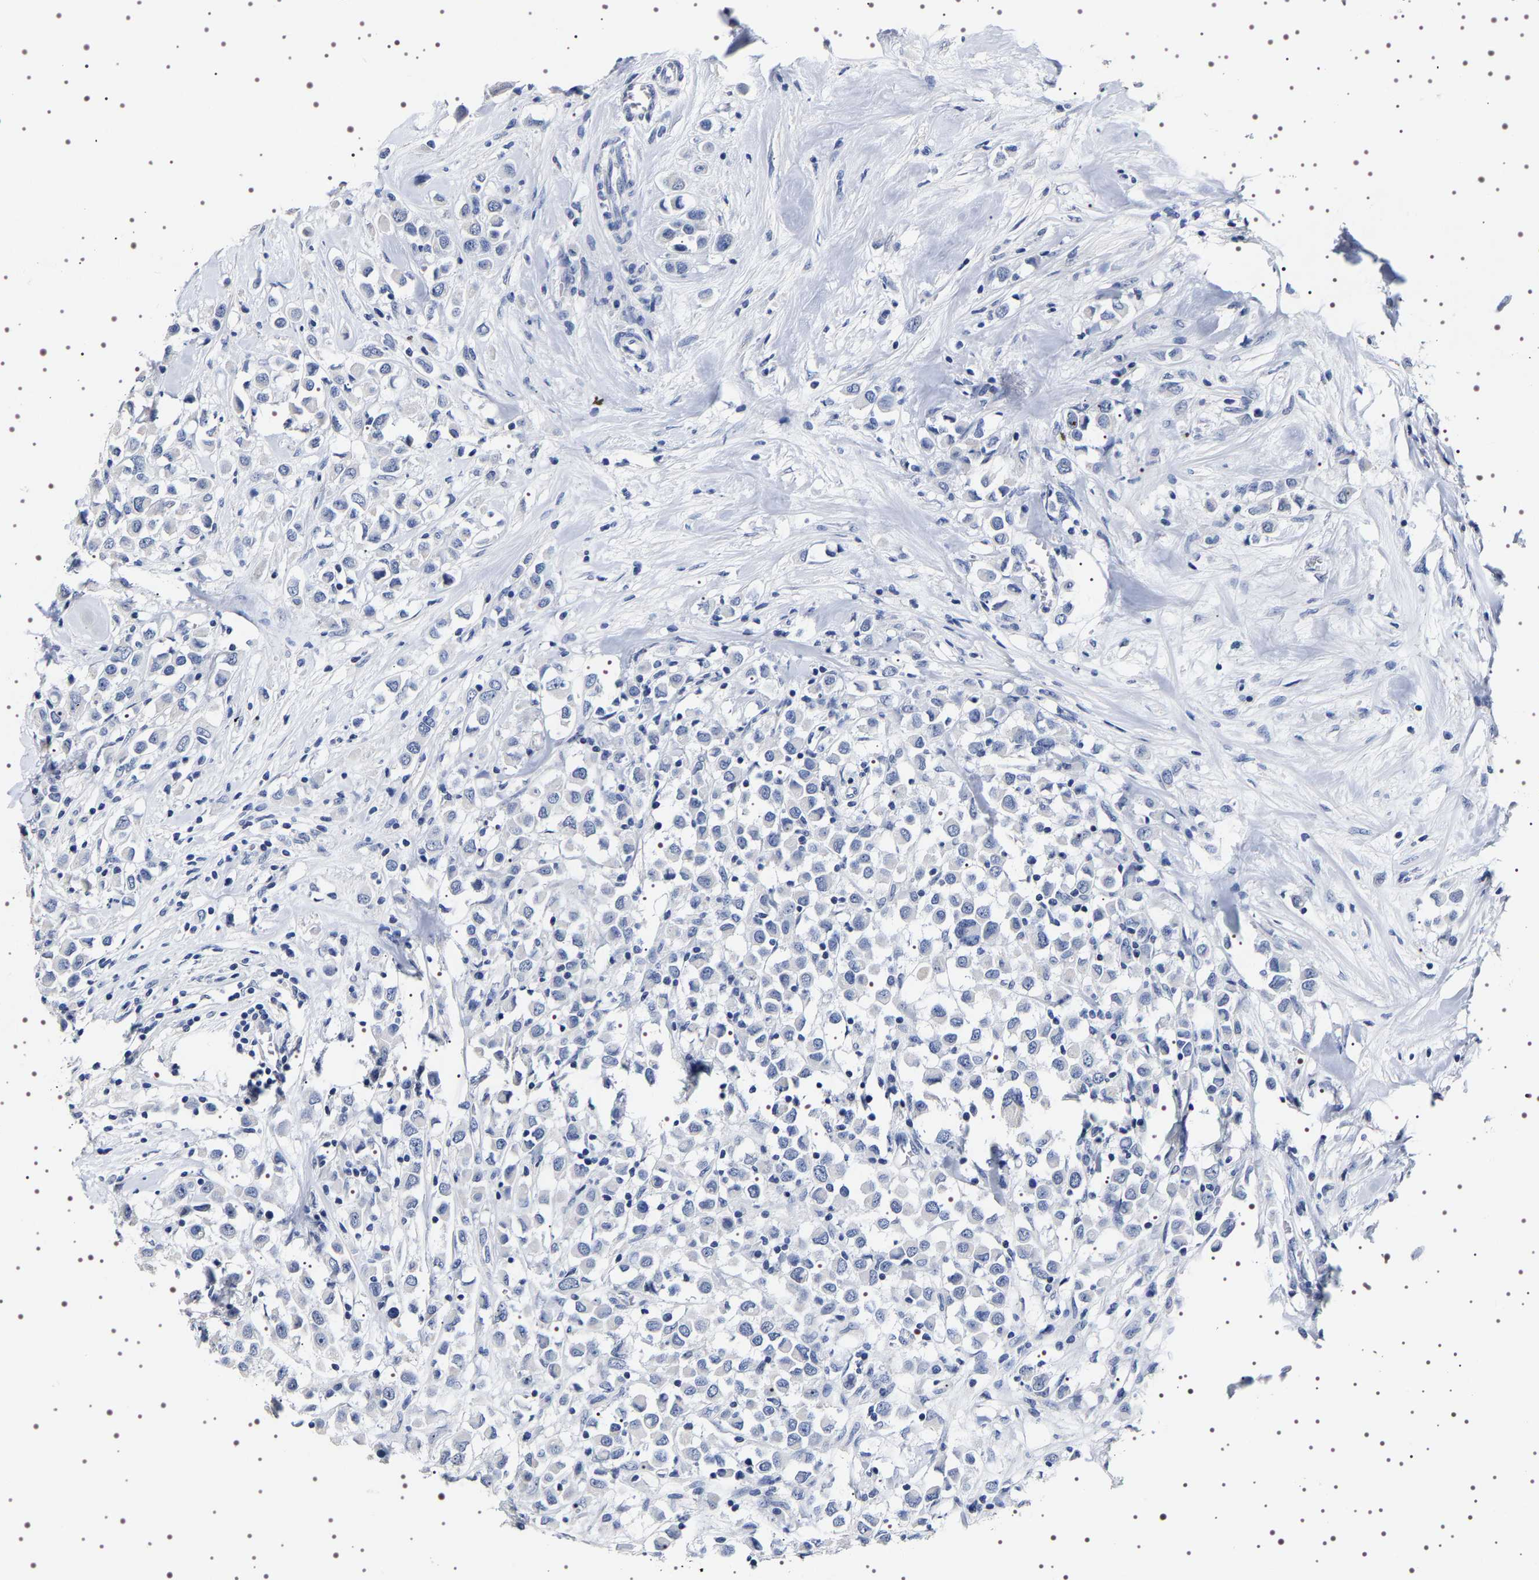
{"staining": {"intensity": "negative", "quantity": "none", "location": "none"}, "tissue": "breast cancer", "cell_type": "Tumor cells", "image_type": "cancer", "snomed": [{"axis": "morphology", "description": "Duct carcinoma"}, {"axis": "topography", "description": "Breast"}], "caption": "The micrograph exhibits no significant positivity in tumor cells of breast intraductal carcinoma.", "gene": "UBQLN3", "patient": {"sex": "female", "age": 61}}